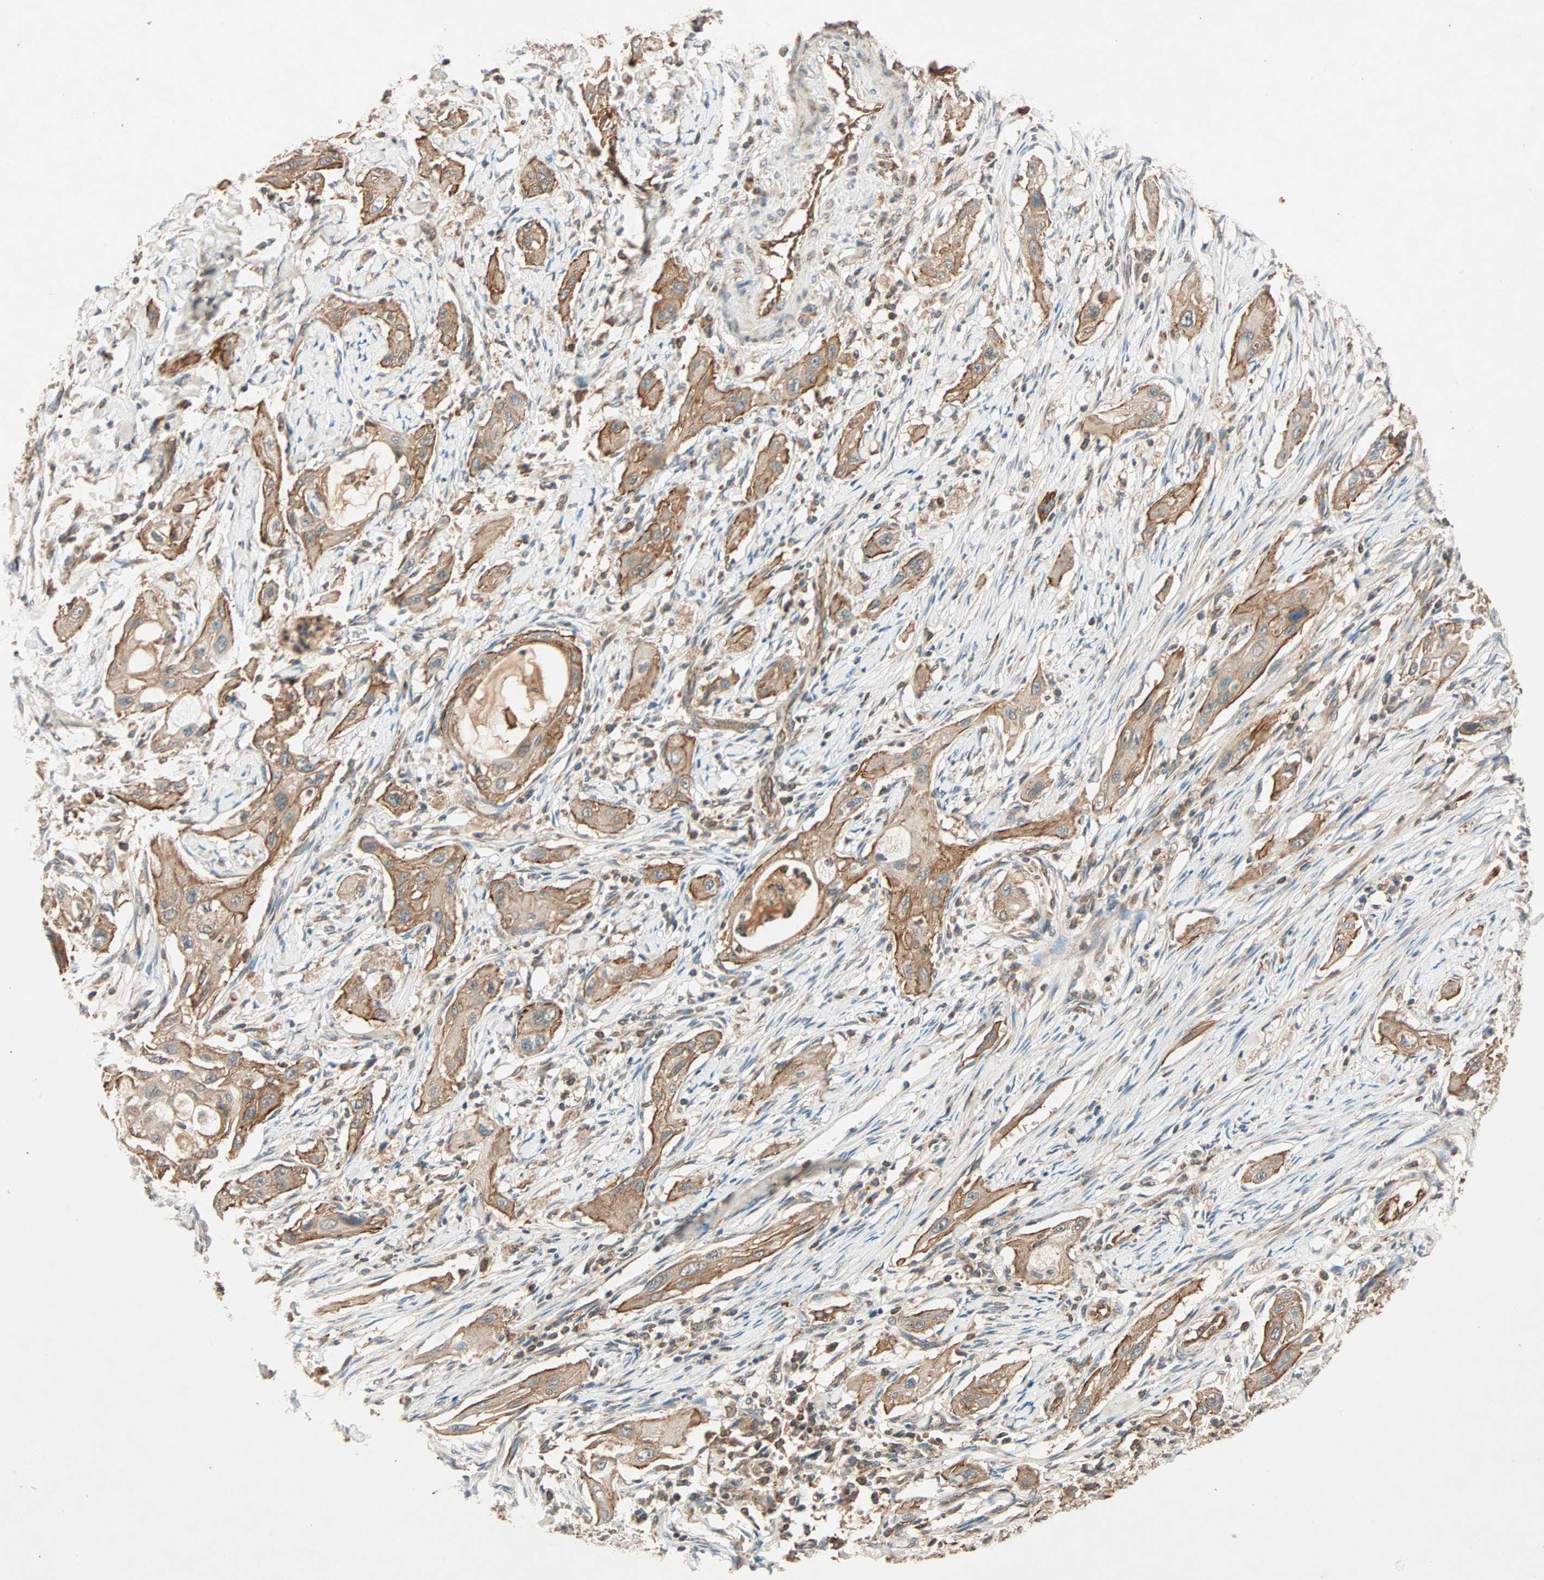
{"staining": {"intensity": "strong", "quantity": ">75%", "location": "cytoplasmic/membranous"}, "tissue": "lung cancer", "cell_type": "Tumor cells", "image_type": "cancer", "snomed": [{"axis": "morphology", "description": "Squamous cell carcinoma, NOS"}, {"axis": "topography", "description": "Lung"}], "caption": "DAB (3,3'-diaminobenzidine) immunohistochemical staining of lung cancer demonstrates strong cytoplasmic/membranous protein positivity in approximately >75% of tumor cells.", "gene": "MAPK1", "patient": {"sex": "female", "age": 47}}